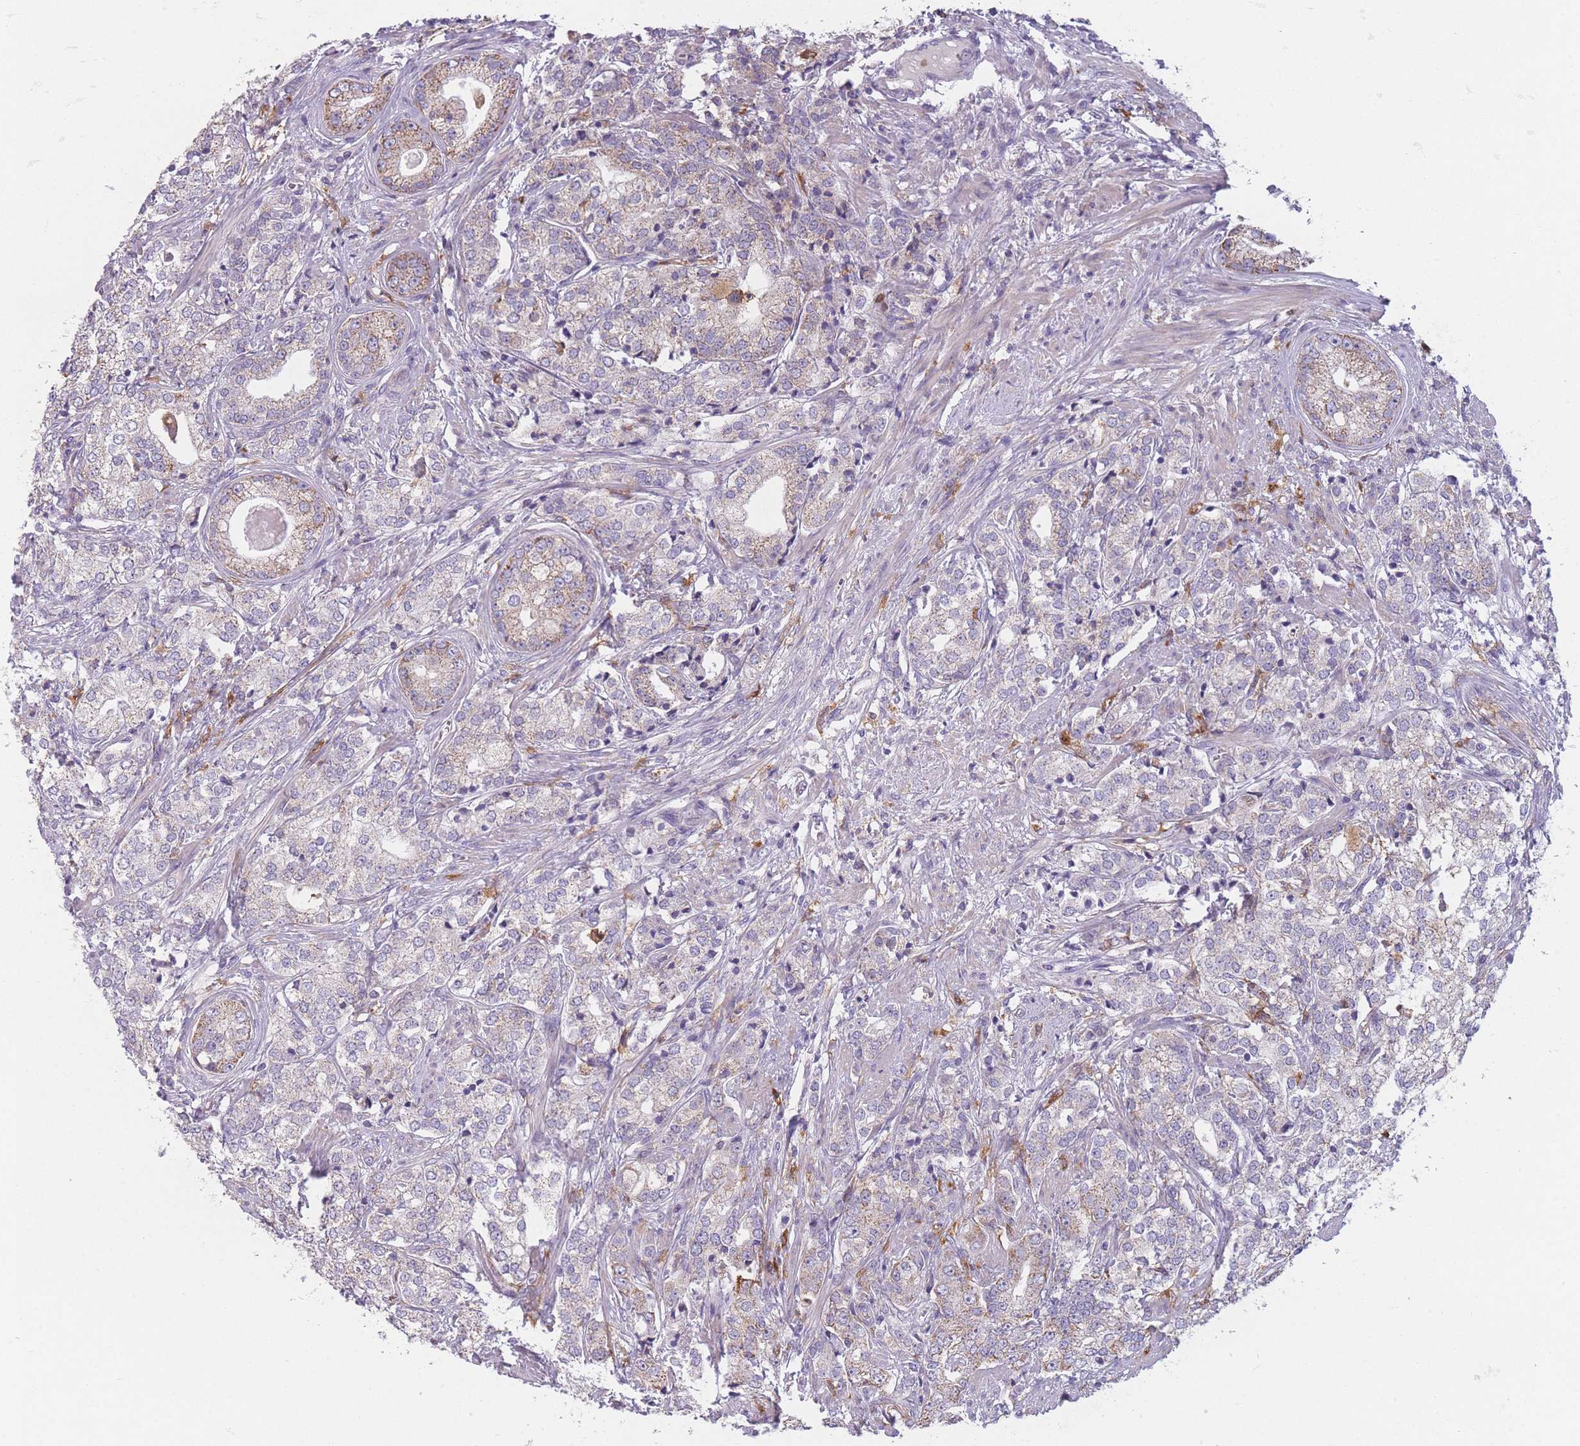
{"staining": {"intensity": "moderate", "quantity": "25%-75%", "location": "cytoplasmic/membranous"}, "tissue": "prostate cancer", "cell_type": "Tumor cells", "image_type": "cancer", "snomed": [{"axis": "morphology", "description": "Adenocarcinoma, High grade"}, {"axis": "topography", "description": "Prostate"}], "caption": "The image shows a brown stain indicating the presence of a protein in the cytoplasmic/membranous of tumor cells in prostate cancer.", "gene": "PRAM1", "patient": {"sex": "male", "age": 69}}